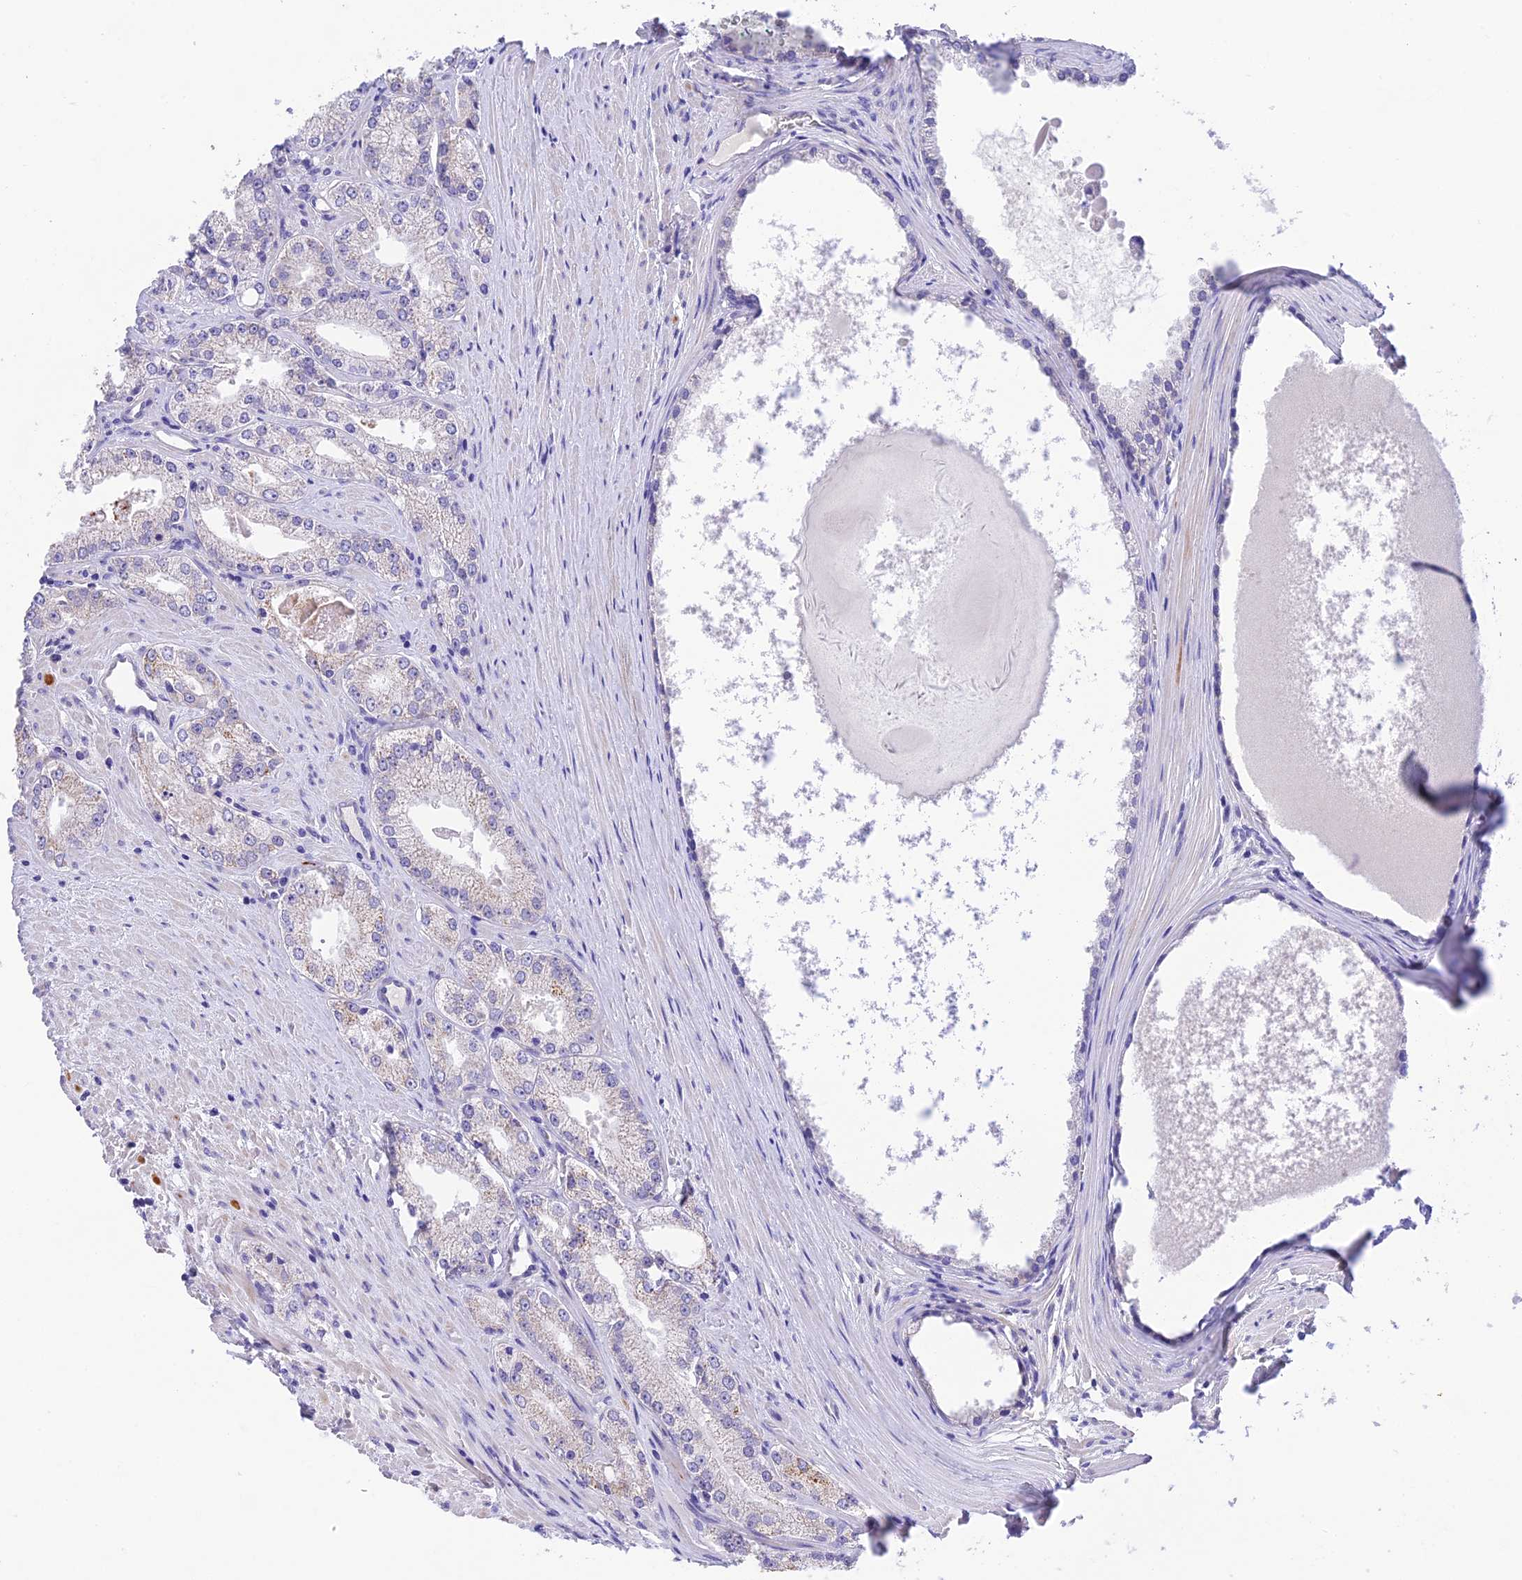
{"staining": {"intensity": "negative", "quantity": "none", "location": "none"}, "tissue": "prostate cancer", "cell_type": "Tumor cells", "image_type": "cancer", "snomed": [{"axis": "morphology", "description": "Adenocarcinoma, Low grade"}, {"axis": "topography", "description": "Prostate"}], "caption": "High power microscopy image of an IHC photomicrograph of prostate cancer (adenocarcinoma (low-grade)), revealing no significant expression in tumor cells.", "gene": "MS4A5", "patient": {"sex": "male", "age": 69}}